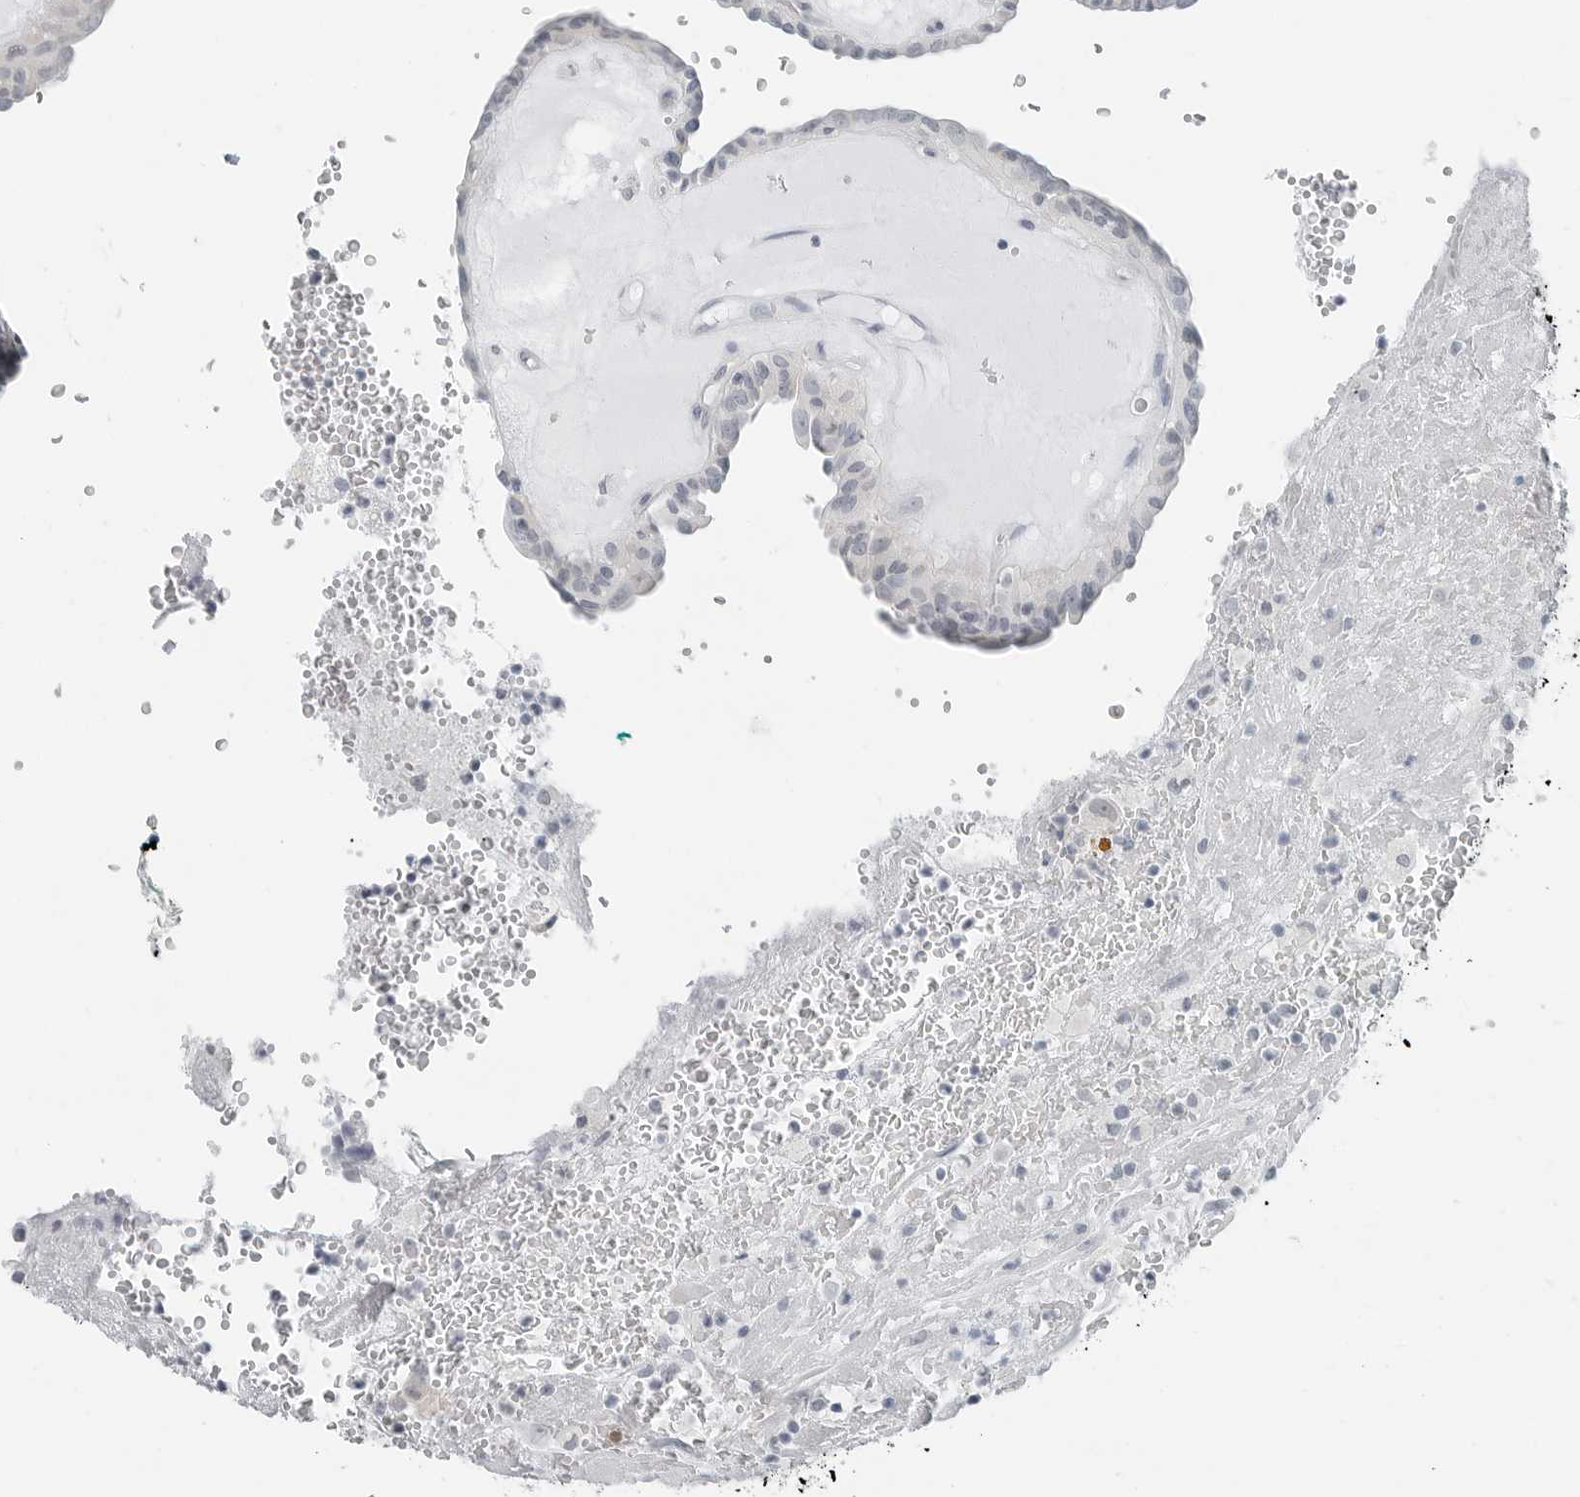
{"staining": {"intensity": "negative", "quantity": "none", "location": "none"}, "tissue": "thyroid cancer", "cell_type": "Tumor cells", "image_type": "cancer", "snomed": [{"axis": "morphology", "description": "Papillary adenocarcinoma, NOS"}, {"axis": "topography", "description": "Thyroid gland"}], "caption": "This is a photomicrograph of IHC staining of papillary adenocarcinoma (thyroid), which shows no expression in tumor cells.", "gene": "XIRP1", "patient": {"sex": "male", "age": 77}}